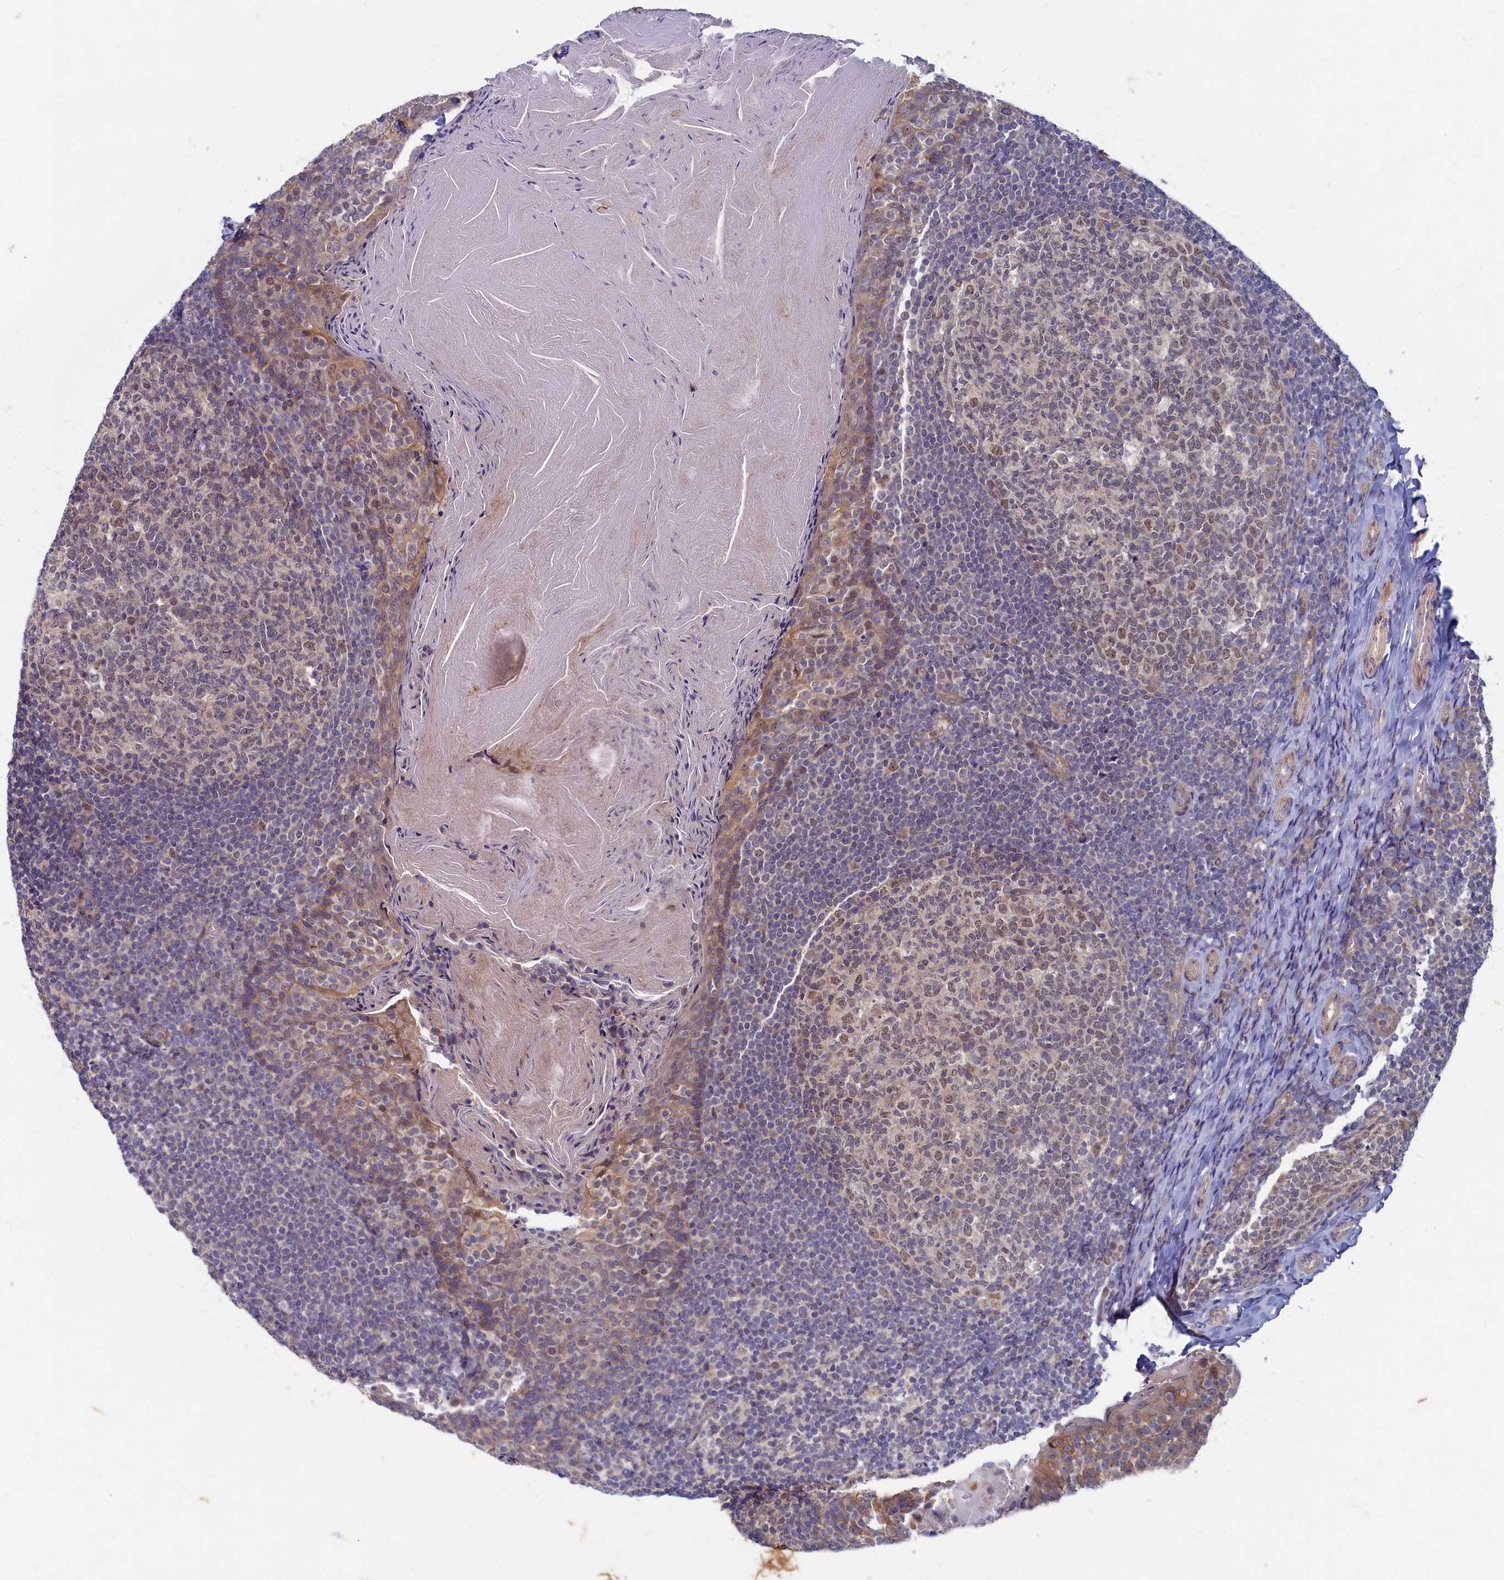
{"staining": {"intensity": "moderate", "quantity": "<25%", "location": "nuclear"}, "tissue": "tonsil", "cell_type": "Germinal center cells", "image_type": "normal", "snomed": [{"axis": "morphology", "description": "Normal tissue, NOS"}, {"axis": "topography", "description": "Tonsil"}], "caption": "A brown stain shows moderate nuclear positivity of a protein in germinal center cells of unremarkable tonsil.", "gene": "WDR59", "patient": {"sex": "female", "age": 19}}